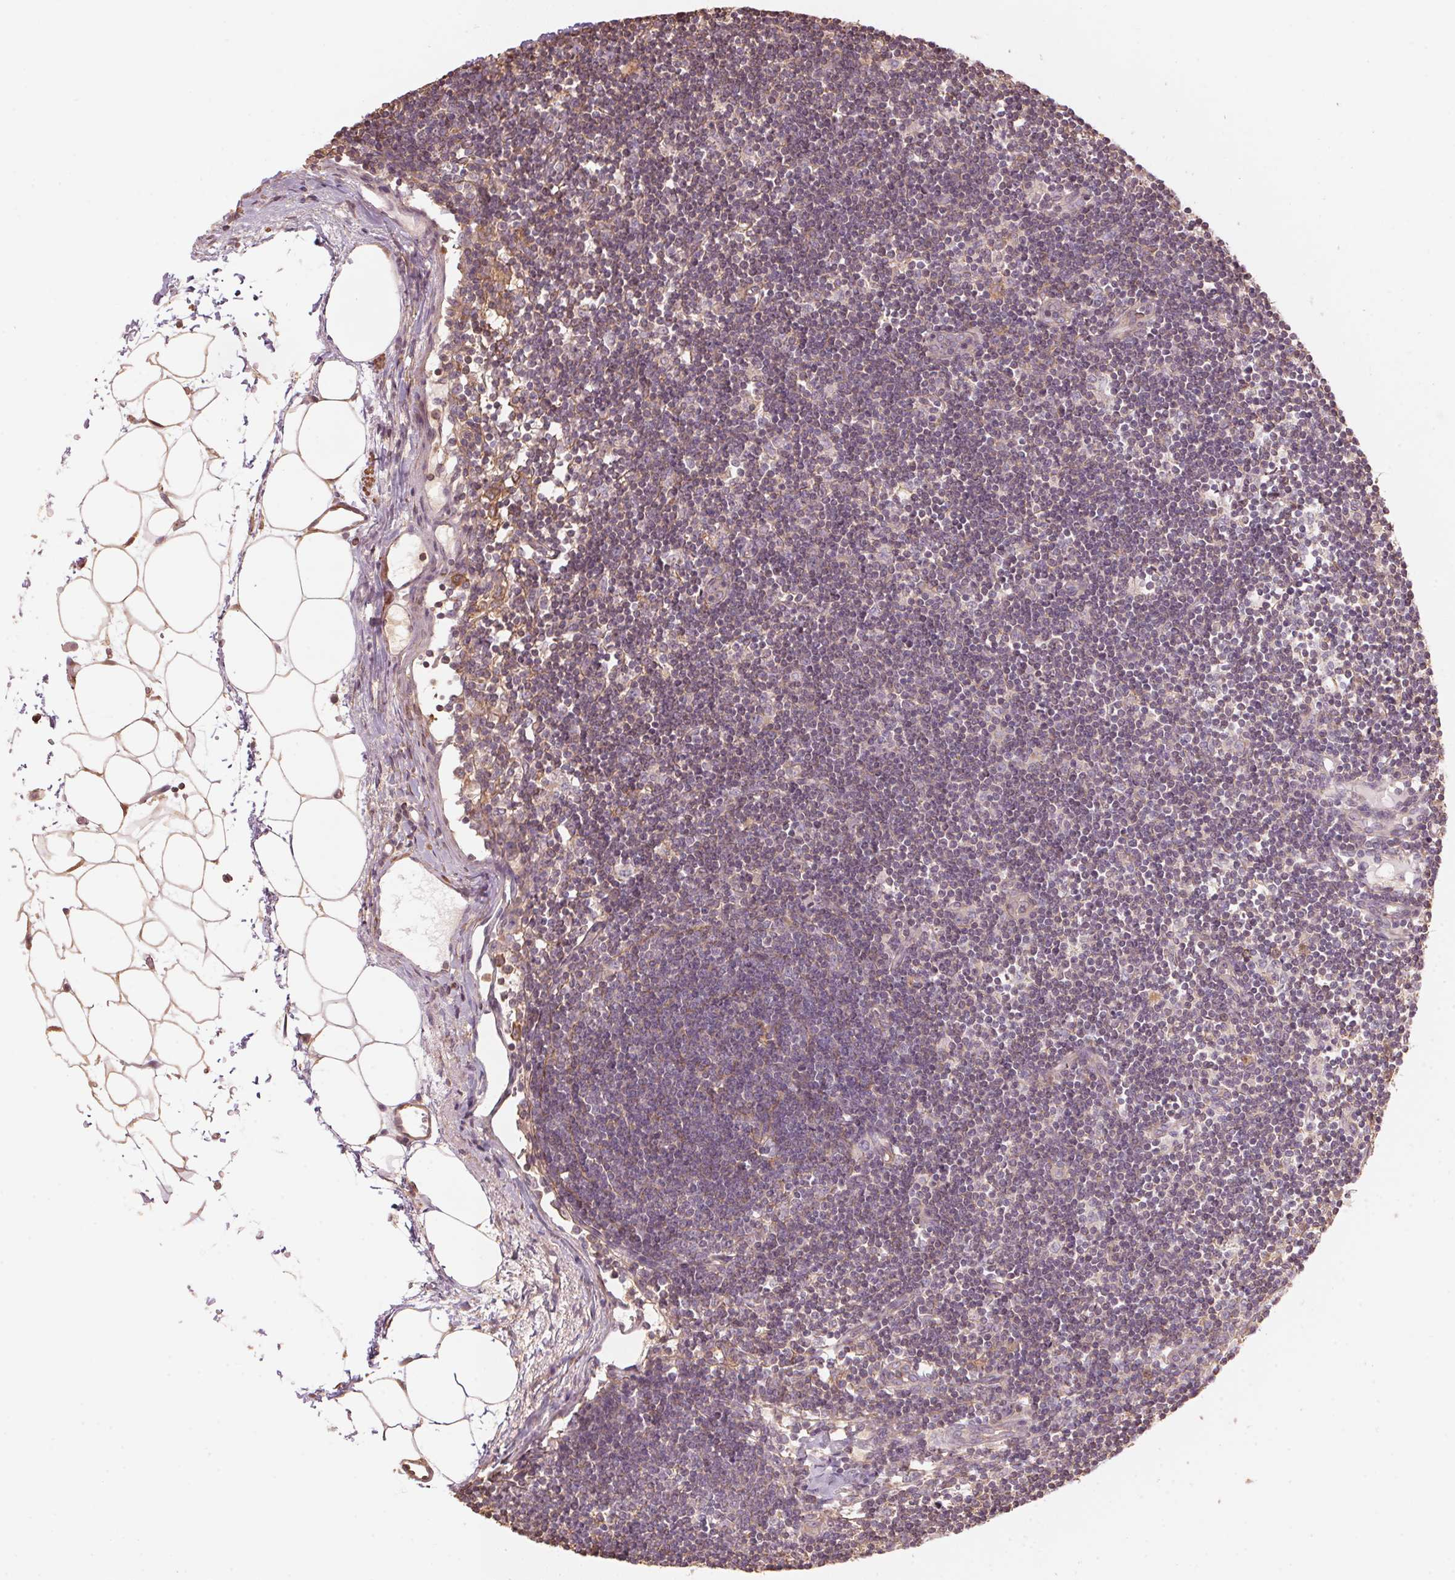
{"staining": {"intensity": "weak", "quantity": "25%-75%", "location": "cytoplasmic/membranous"}, "tissue": "lymph node", "cell_type": "Germinal center cells", "image_type": "normal", "snomed": [{"axis": "morphology", "description": "Normal tissue, NOS"}, {"axis": "topography", "description": "Lymph node"}], "caption": "IHC histopathology image of benign human lymph node stained for a protein (brown), which demonstrates low levels of weak cytoplasmic/membranous expression in approximately 25%-75% of germinal center cells.", "gene": "QDPR", "patient": {"sex": "female", "age": 65}}